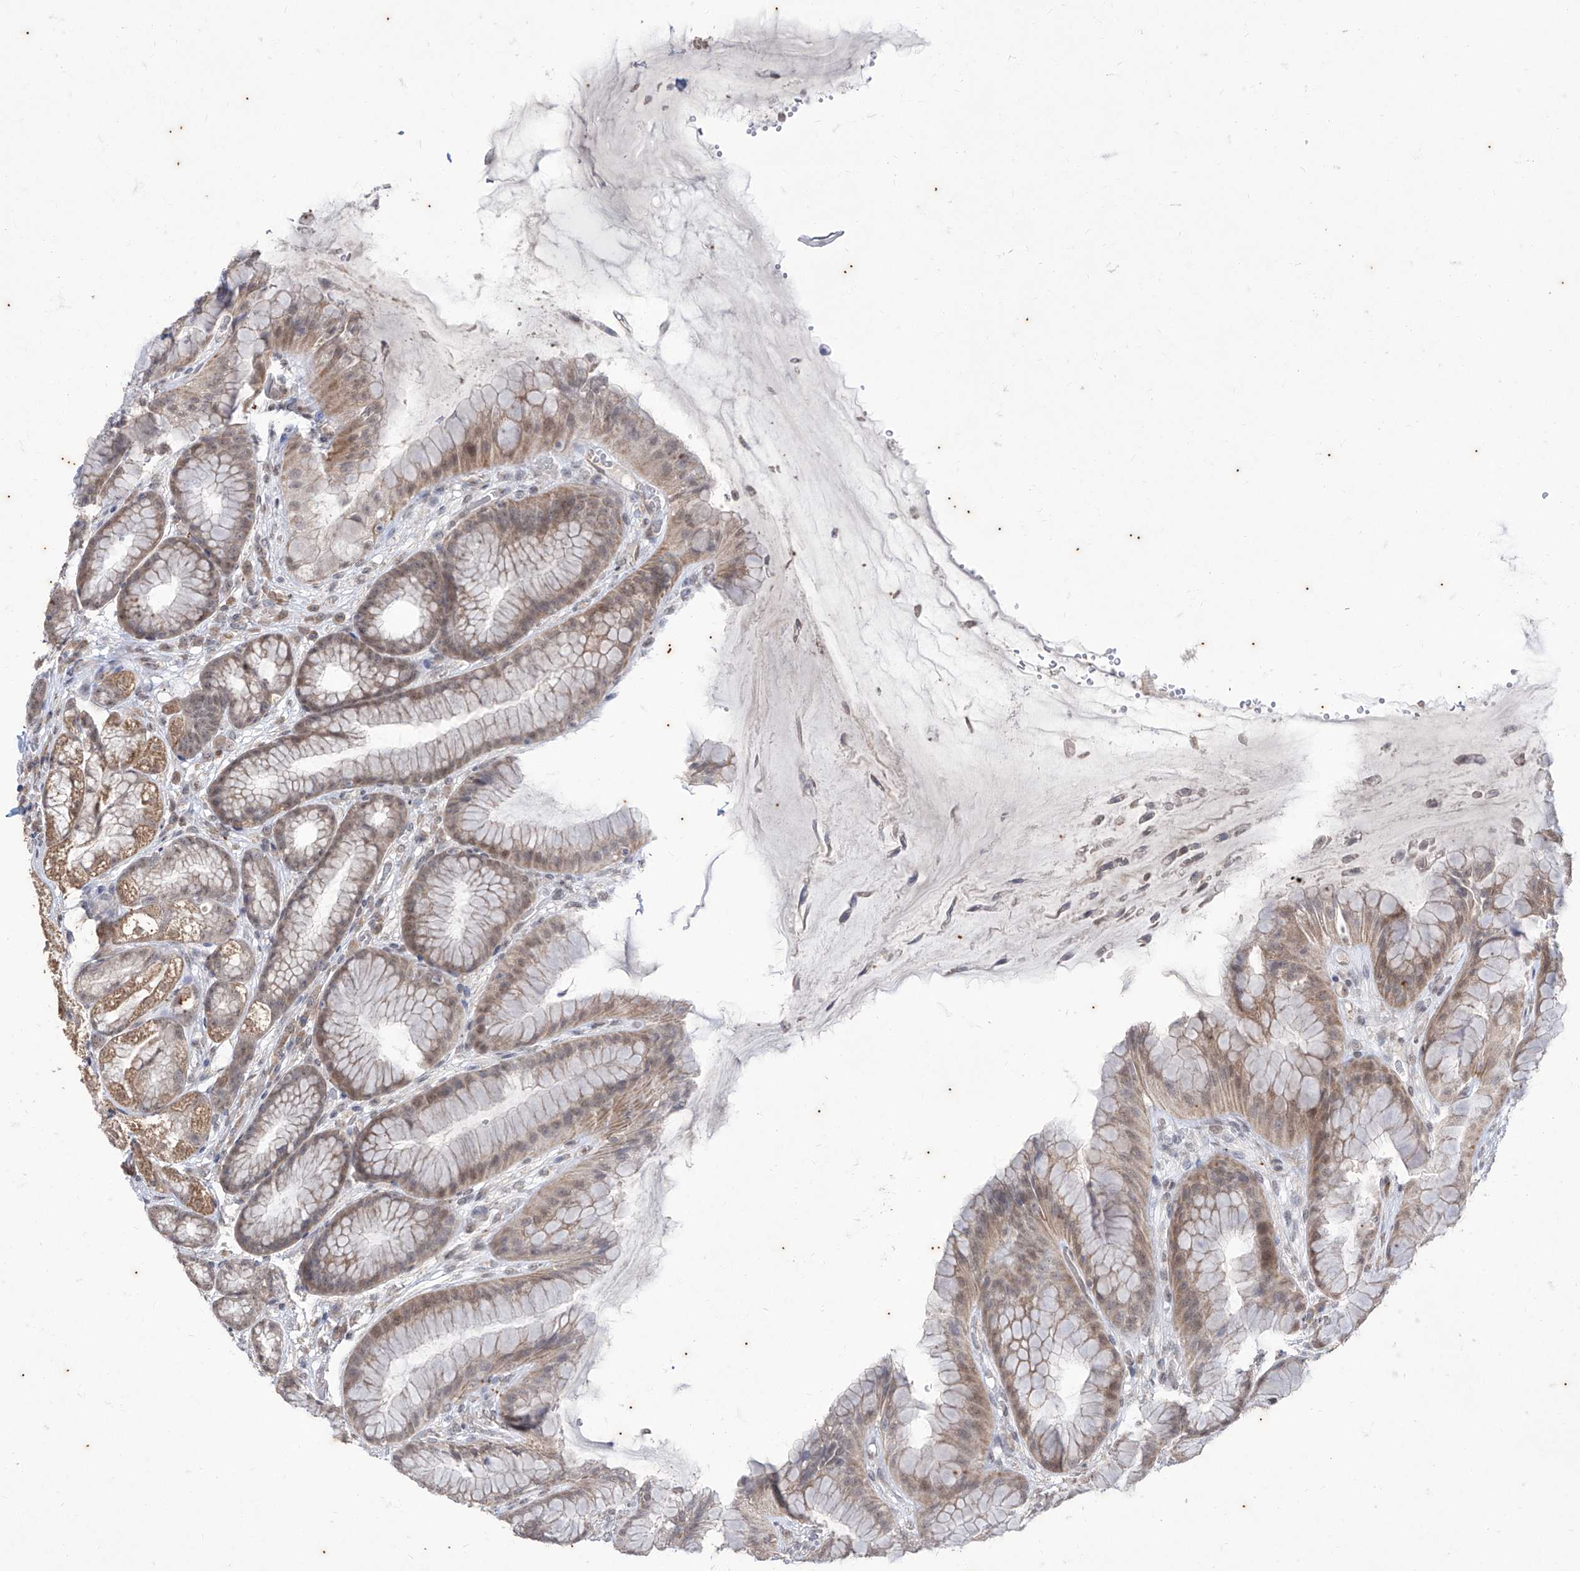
{"staining": {"intensity": "moderate", "quantity": ">75%", "location": "cytoplasmic/membranous,nuclear"}, "tissue": "stomach", "cell_type": "Glandular cells", "image_type": "normal", "snomed": [{"axis": "morphology", "description": "Normal tissue, NOS"}, {"axis": "topography", "description": "Stomach"}], "caption": "DAB immunohistochemical staining of unremarkable stomach exhibits moderate cytoplasmic/membranous,nuclear protein positivity in about >75% of glandular cells.", "gene": "PHF20L1", "patient": {"sex": "male", "age": 57}}